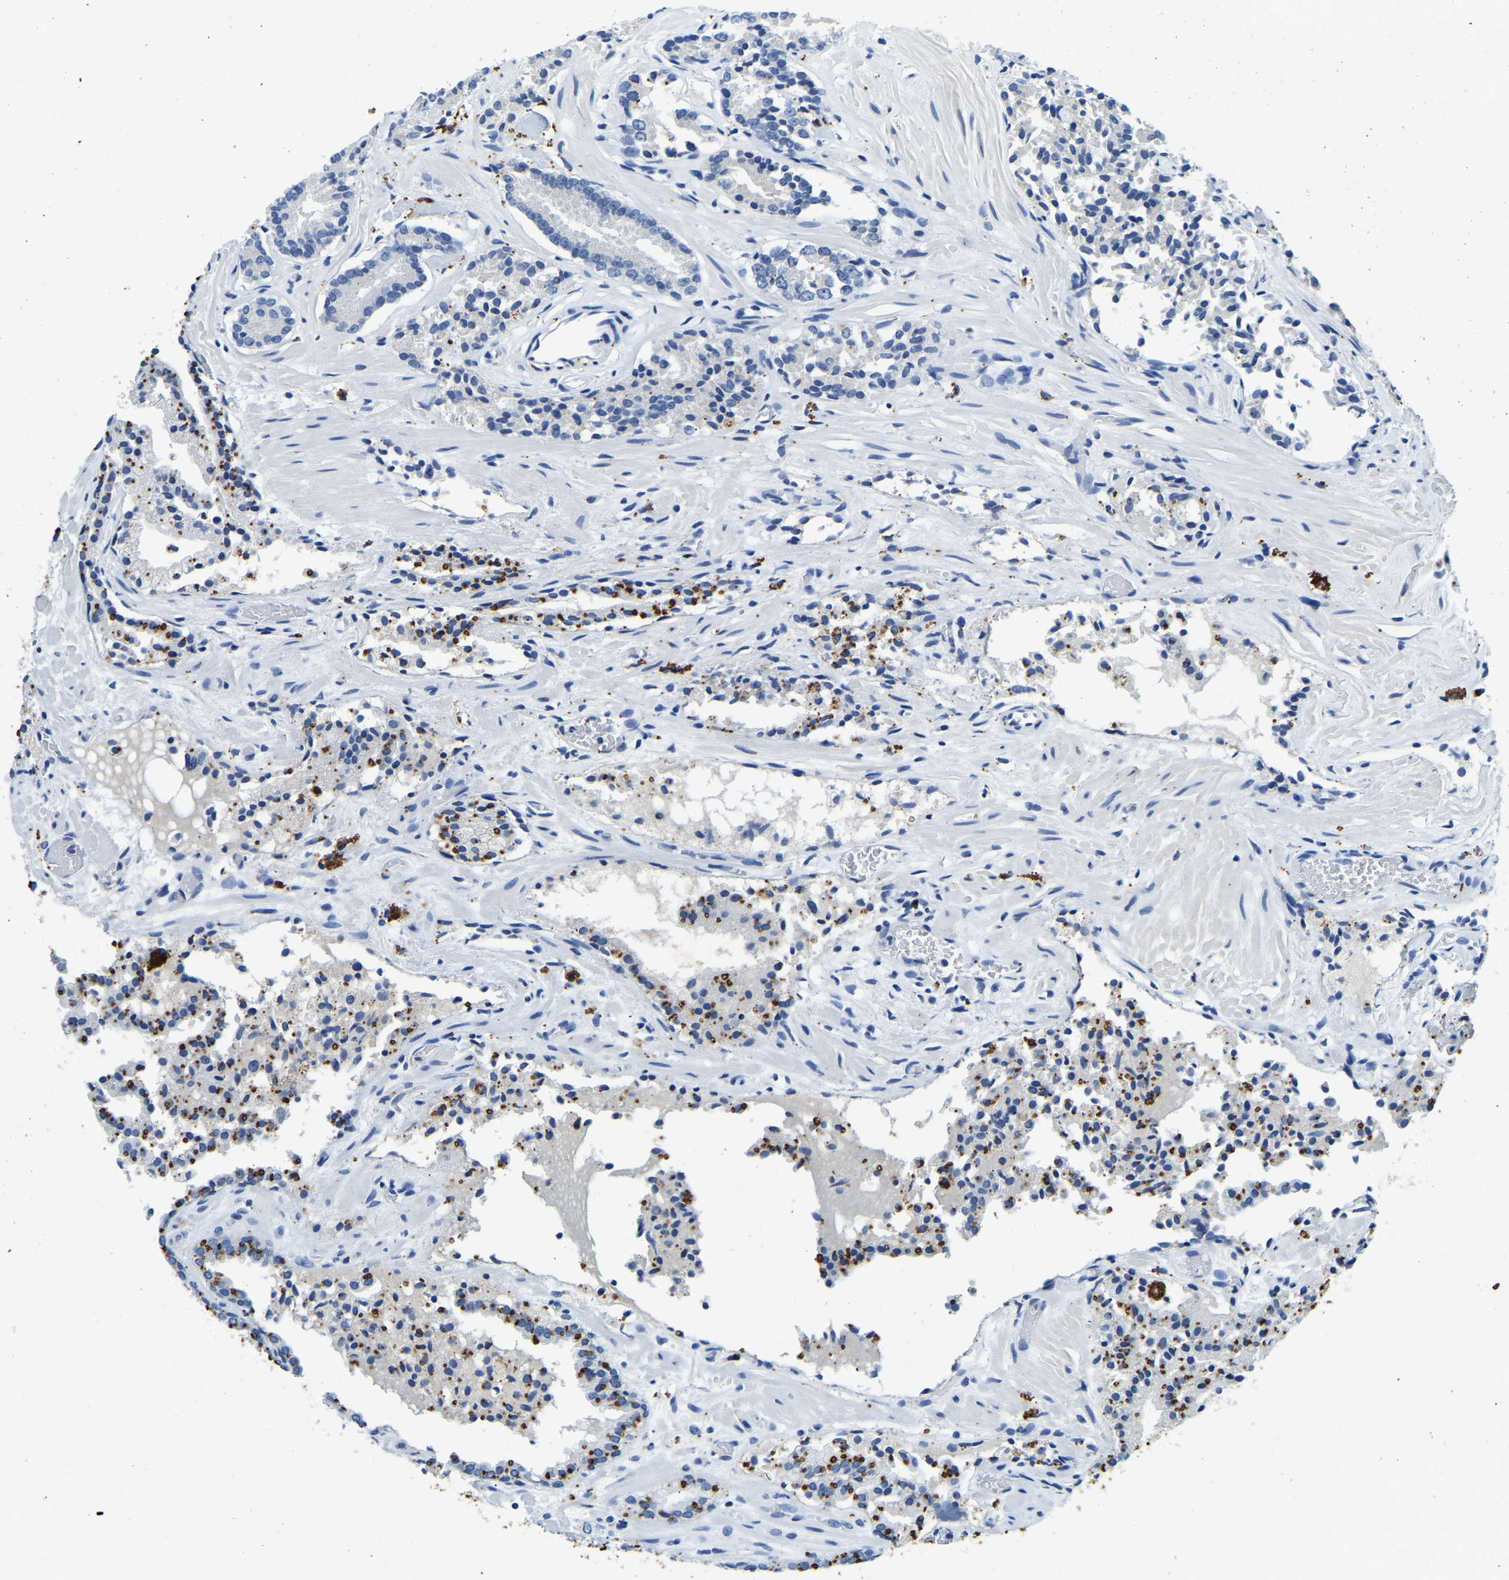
{"staining": {"intensity": "negative", "quantity": "none", "location": "none"}, "tissue": "prostate cancer", "cell_type": "Tumor cells", "image_type": "cancer", "snomed": [{"axis": "morphology", "description": "Adenocarcinoma, Low grade"}, {"axis": "topography", "description": "Prostate"}], "caption": "A photomicrograph of prostate adenocarcinoma (low-grade) stained for a protein exhibits no brown staining in tumor cells.", "gene": "UBN2", "patient": {"sex": "male", "age": 51}}